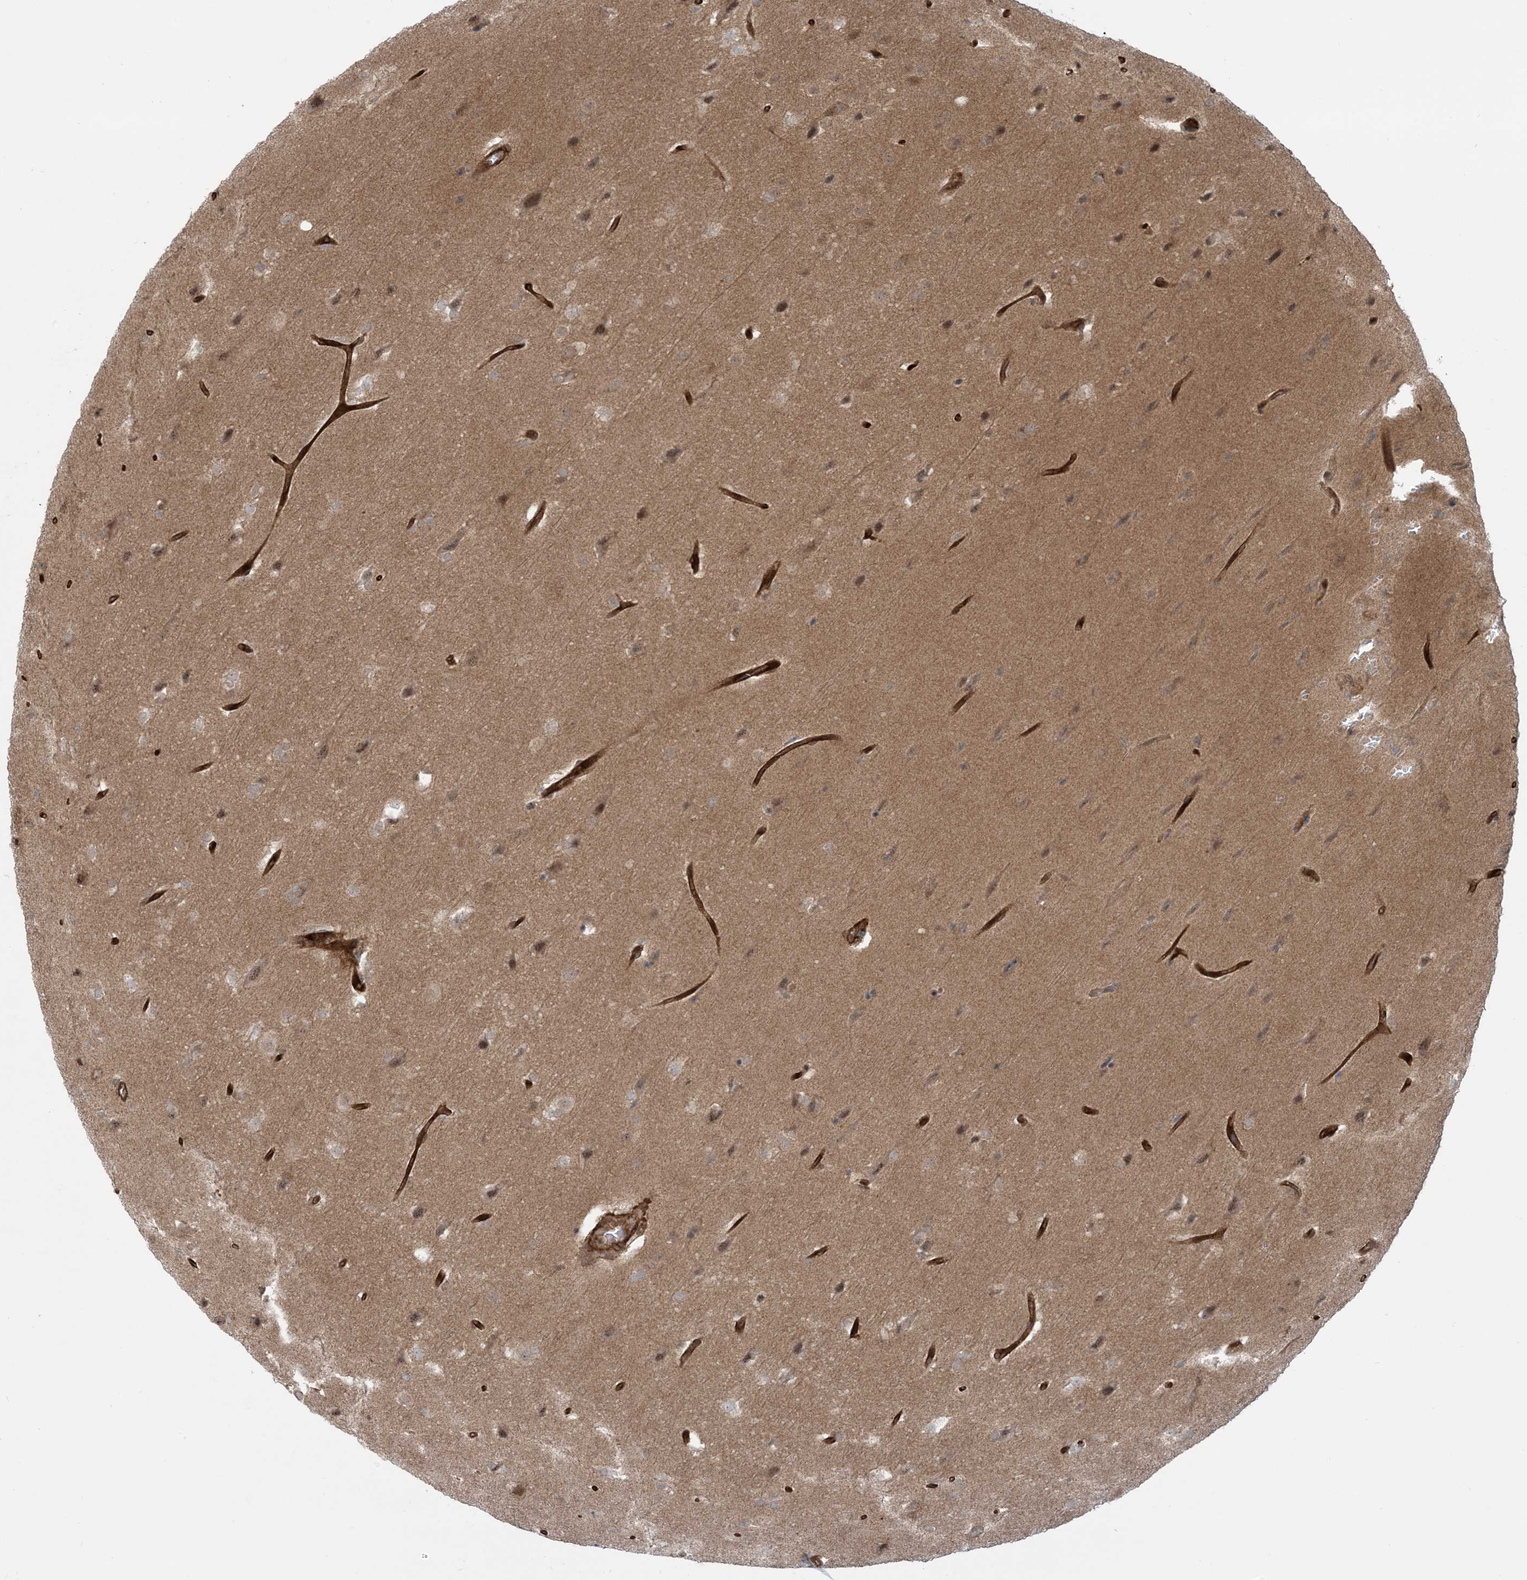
{"staining": {"intensity": "weak", "quantity": "<25%", "location": "cytoplasmic/membranous"}, "tissue": "glioma", "cell_type": "Tumor cells", "image_type": "cancer", "snomed": [{"axis": "morphology", "description": "Glioma, malignant, Low grade"}, {"axis": "topography", "description": "Brain"}], "caption": "Immunohistochemical staining of human malignant glioma (low-grade) demonstrates no significant expression in tumor cells.", "gene": "PPM1F", "patient": {"sex": "female", "age": 37}}